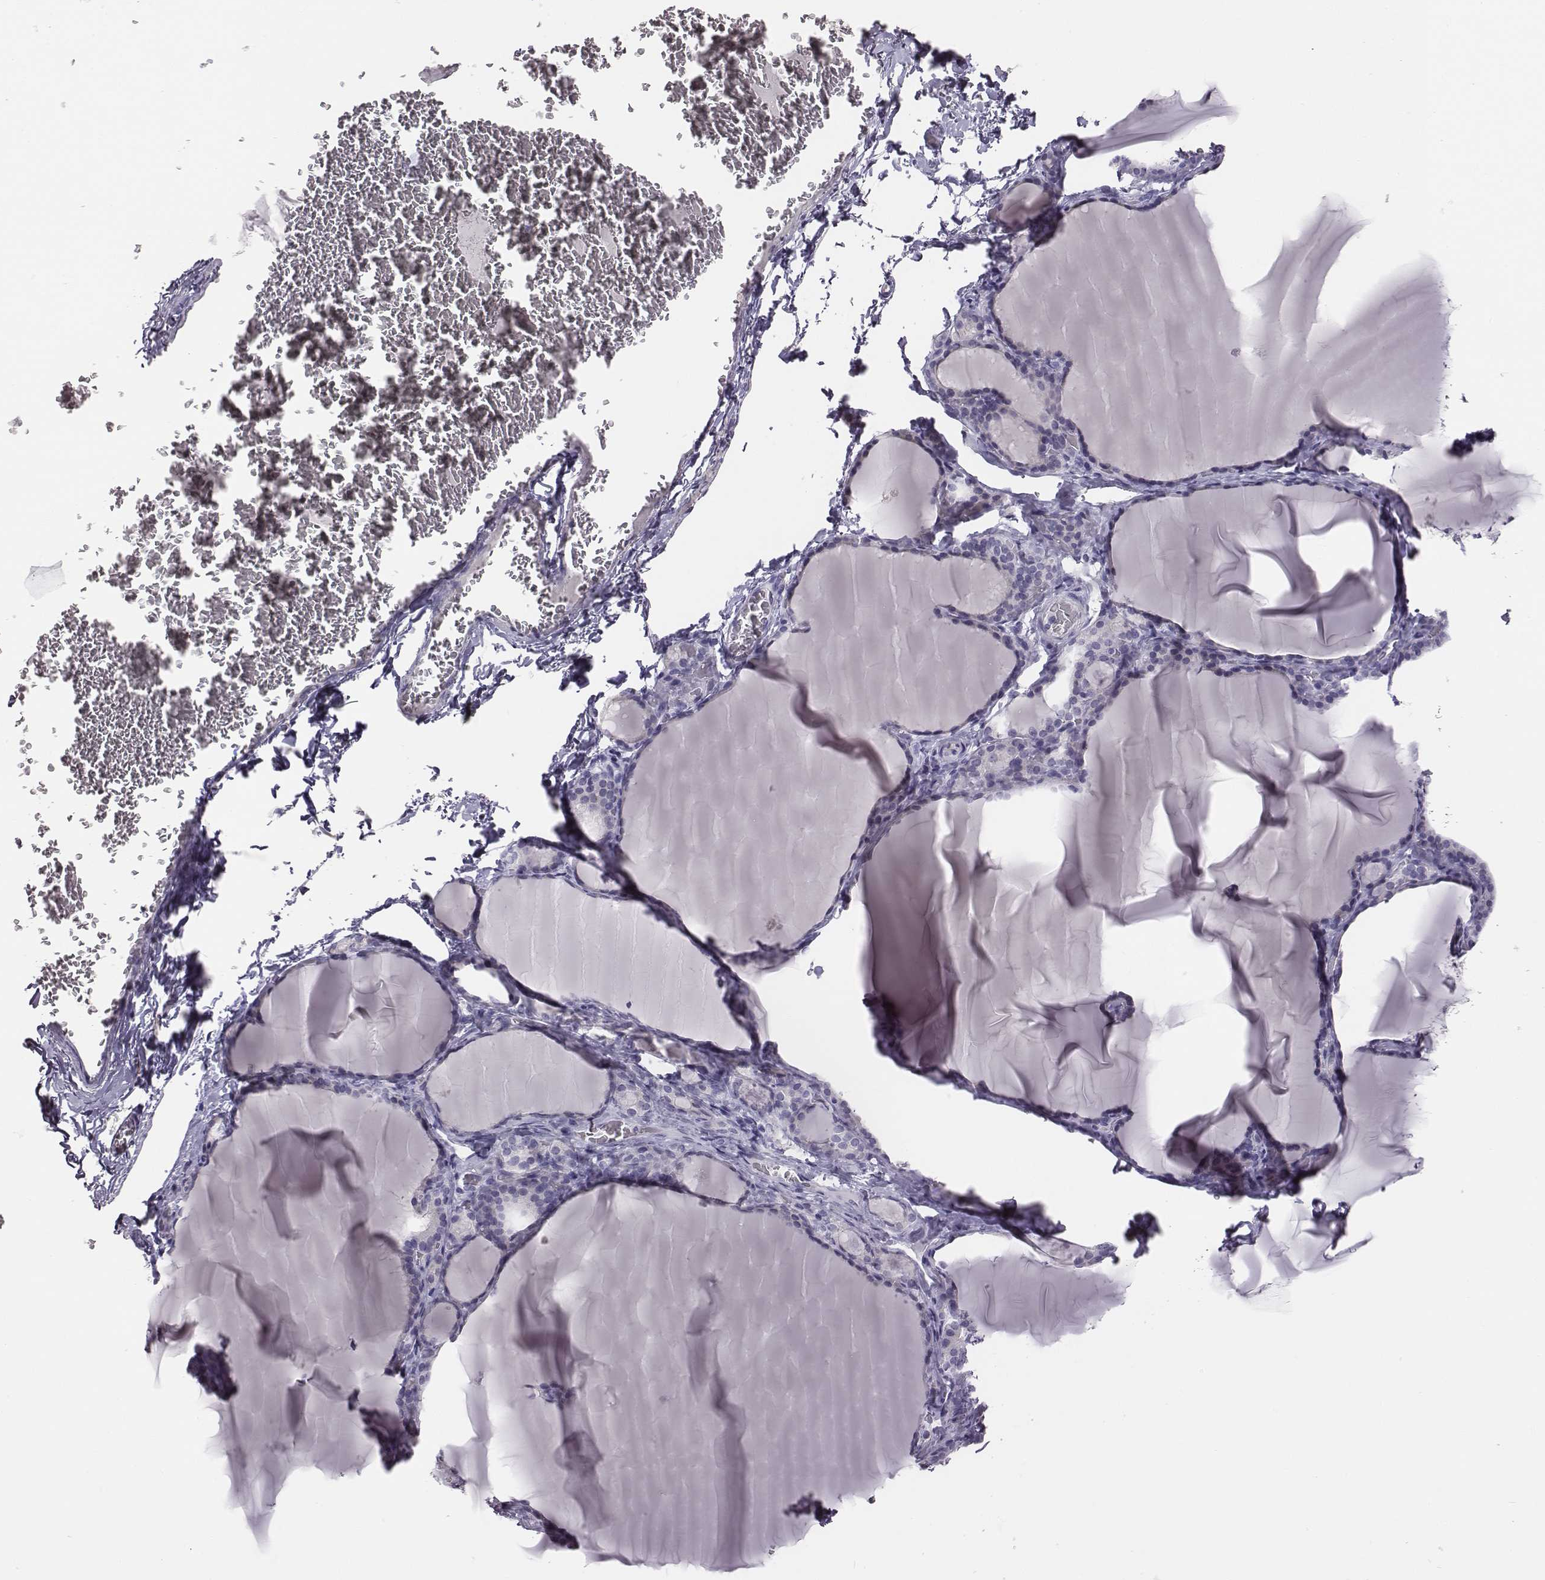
{"staining": {"intensity": "negative", "quantity": "none", "location": "none"}, "tissue": "thyroid gland", "cell_type": "Glandular cells", "image_type": "normal", "snomed": [{"axis": "morphology", "description": "Normal tissue, NOS"}, {"axis": "morphology", "description": "Hyperplasia, NOS"}, {"axis": "topography", "description": "Thyroid gland"}], "caption": "High magnification brightfield microscopy of benign thyroid gland stained with DAB (3,3'-diaminobenzidine) (brown) and counterstained with hematoxylin (blue): glandular cells show no significant positivity. (Immunohistochemistry, brightfield microscopy, high magnification).", "gene": "ENSG00000290147", "patient": {"sex": "female", "age": 27}}